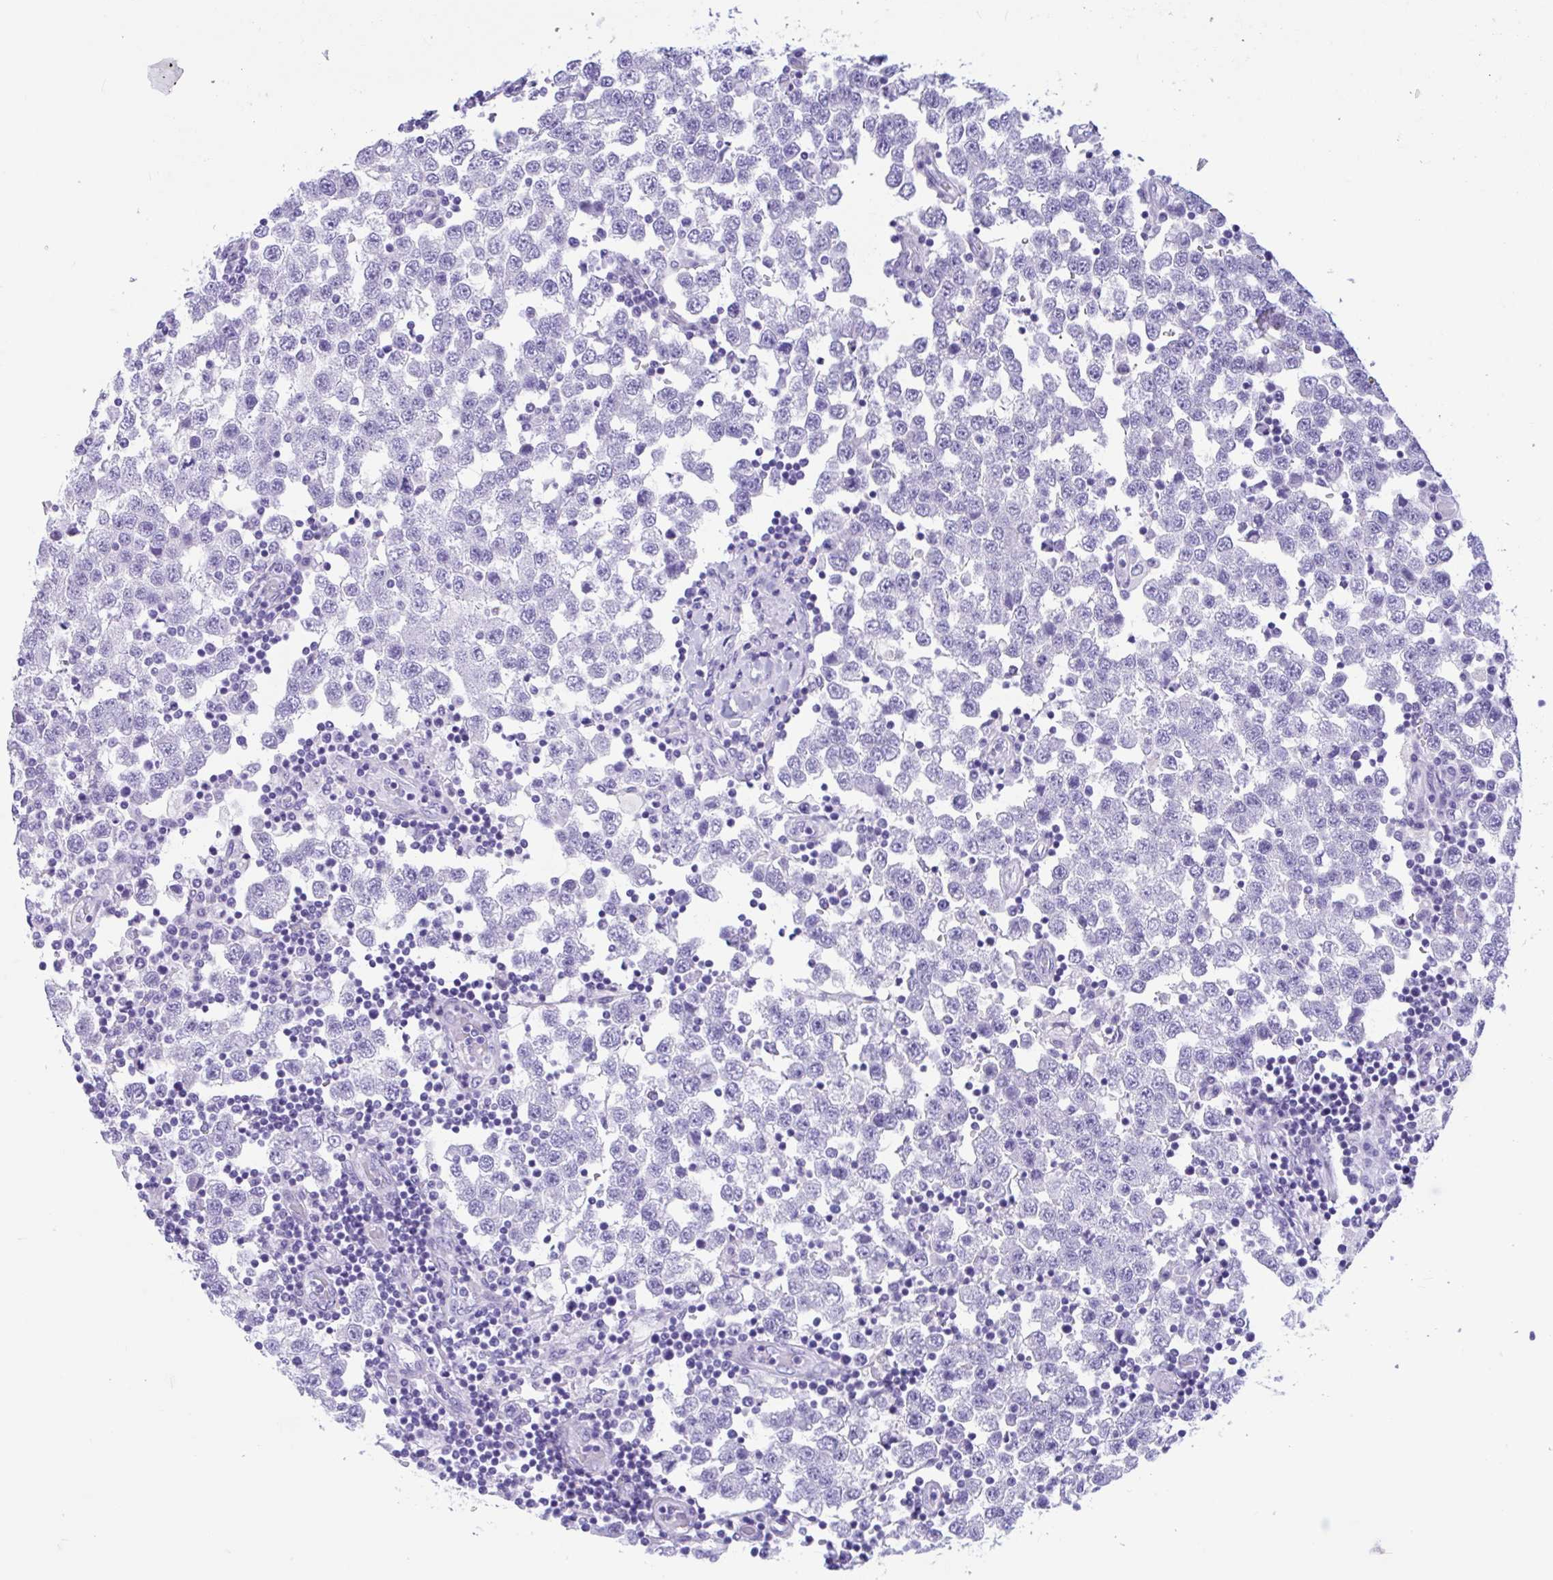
{"staining": {"intensity": "negative", "quantity": "none", "location": "none"}, "tissue": "testis cancer", "cell_type": "Tumor cells", "image_type": "cancer", "snomed": [{"axis": "morphology", "description": "Seminoma, NOS"}, {"axis": "topography", "description": "Testis"}], "caption": "An immunohistochemistry (IHC) micrograph of seminoma (testis) is shown. There is no staining in tumor cells of seminoma (testis).", "gene": "OR4N4", "patient": {"sex": "male", "age": 34}}